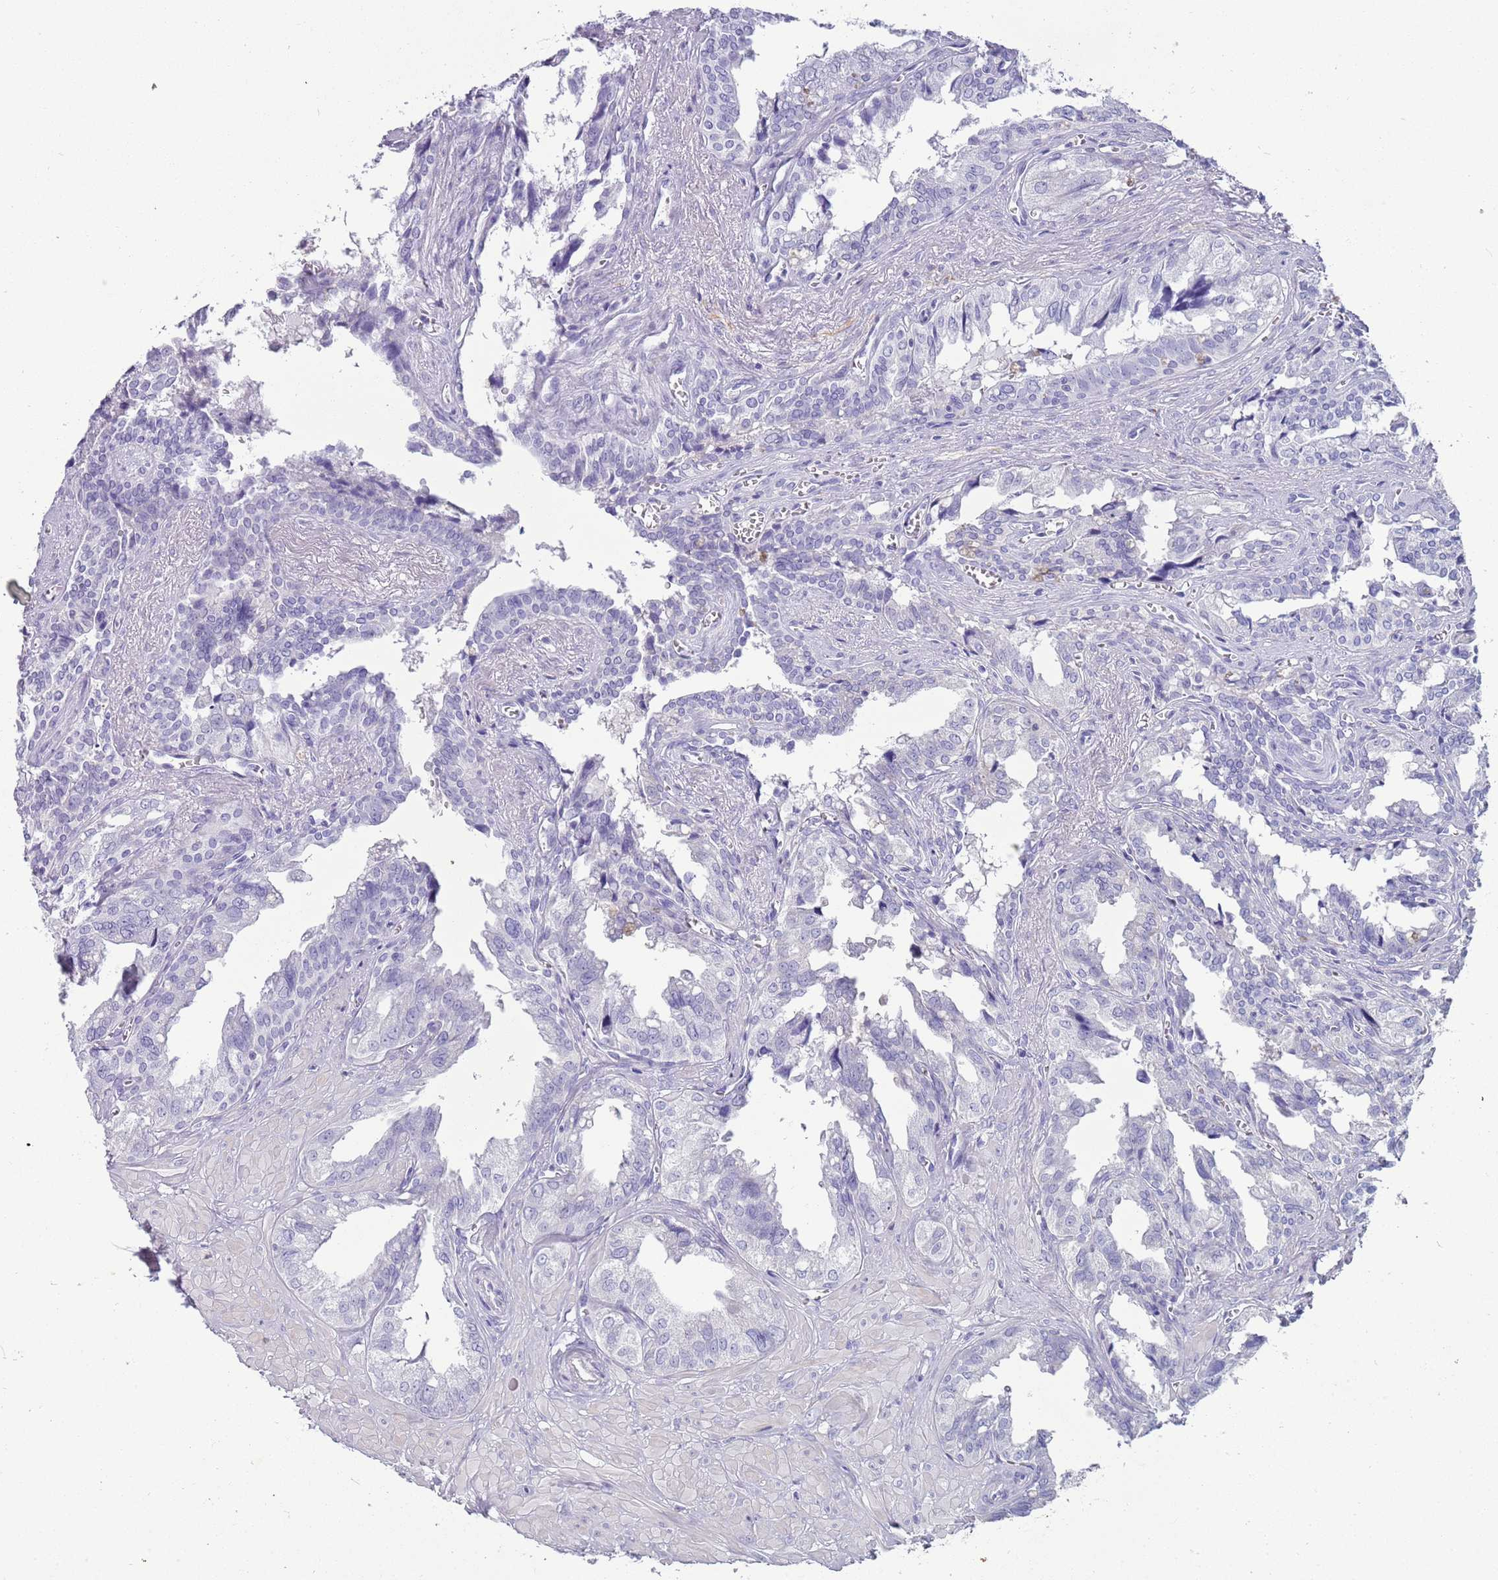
{"staining": {"intensity": "negative", "quantity": "none", "location": "none"}, "tissue": "seminal vesicle", "cell_type": "Glandular cells", "image_type": "normal", "snomed": [{"axis": "morphology", "description": "Normal tissue, NOS"}, {"axis": "topography", "description": "Seminal veicle"}], "caption": "The immunohistochemistry (IHC) photomicrograph has no significant staining in glandular cells of seminal vesicle. (DAB (3,3'-diaminobenzidine) immunohistochemistry, high magnification).", "gene": "ENSG00000271254", "patient": {"sex": "male", "age": 67}}